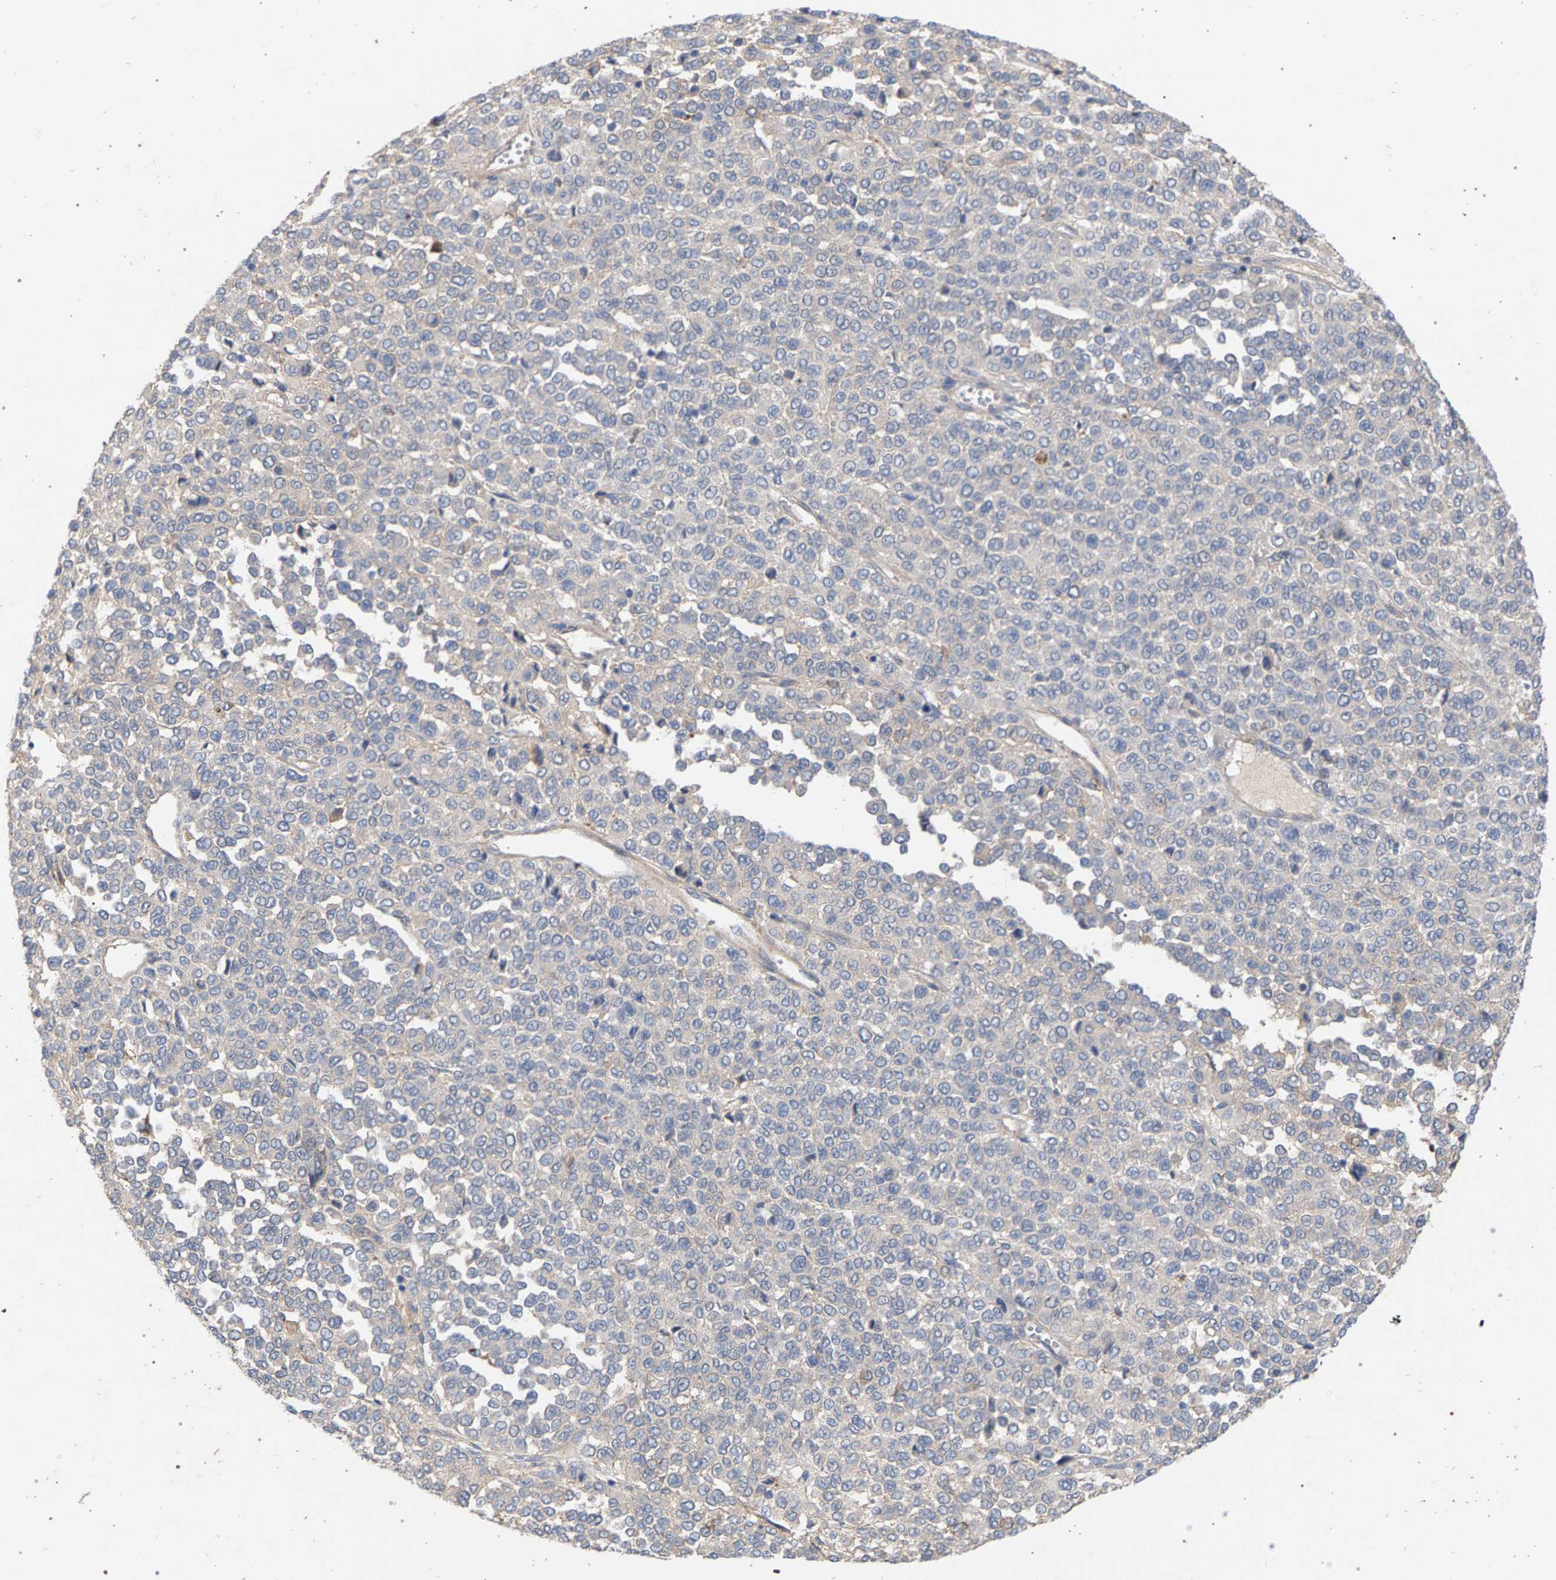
{"staining": {"intensity": "negative", "quantity": "none", "location": "none"}, "tissue": "melanoma", "cell_type": "Tumor cells", "image_type": "cancer", "snomed": [{"axis": "morphology", "description": "Malignant melanoma, Metastatic site"}, {"axis": "topography", "description": "Pancreas"}], "caption": "The photomicrograph displays no staining of tumor cells in melanoma.", "gene": "MAMDC2", "patient": {"sex": "female", "age": 30}}